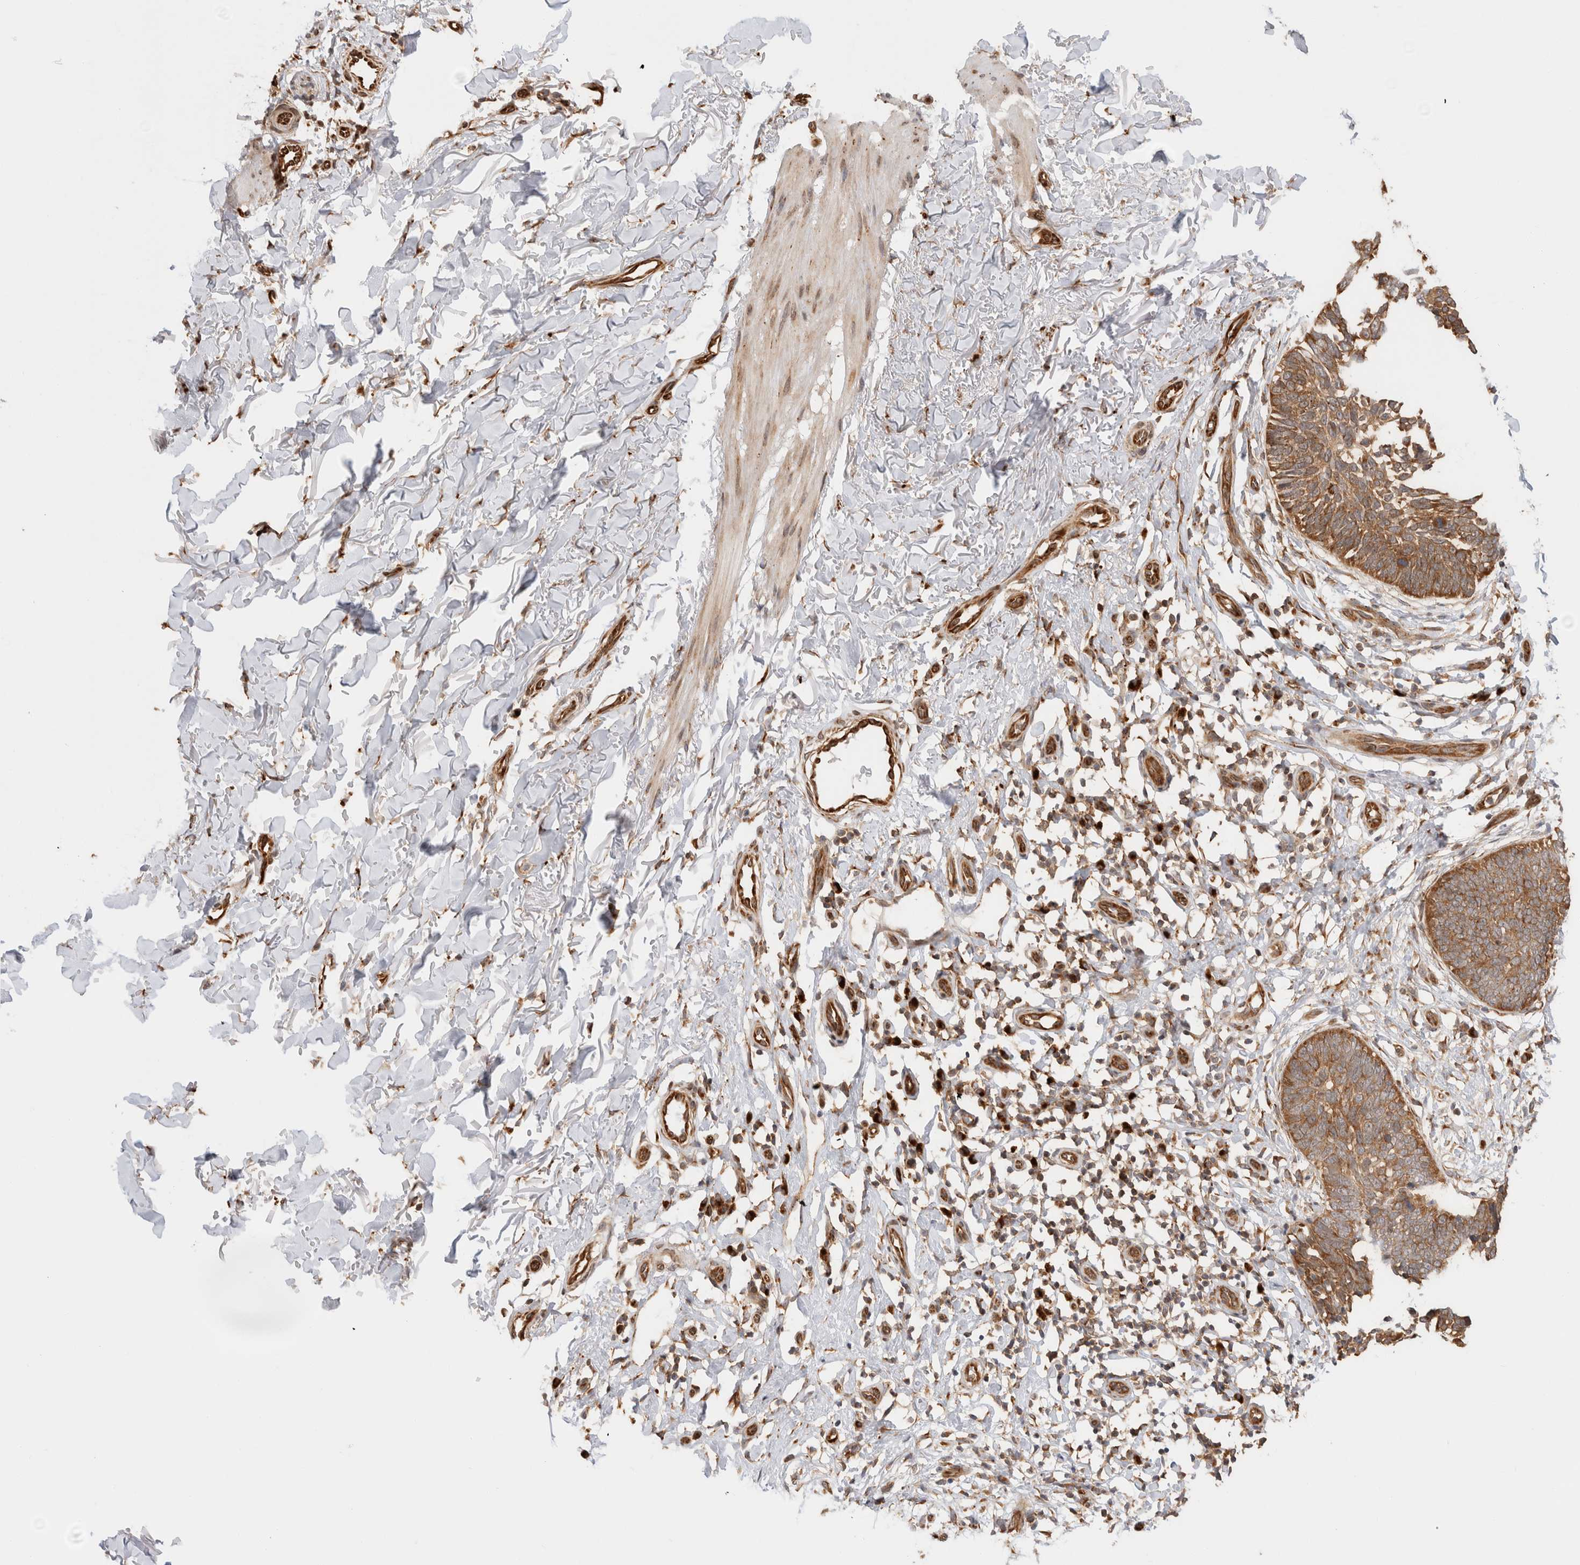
{"staining": {"intensity": "moderate", "quantity": ">75%", "location": "cytoplasmic/membranous"}, "tissue": "skin cancer", "cell_type": "Tumor cells", "image_type": "cancer", "snomed": [{"axis": "morphology", "description": "Normal tissue, NOS"}, {"axis": "morphology", "description": "Basal cell carcinoma"}, {"axis": "topography", "description": "Skin"}], "caption": "Immunohistochemical staining of skin cancer (basal cell carcinoma) displays medium levels of moderate cytoplasmic/membranous expression in approximately >75% of tumor cells. The protein is stained brown, and the nuclei are stained in blue (DAB IHC with brightfield microscopy, high magnification).", "gene": "ACTL9", "patient": {"sex": "male", "age": 77}}